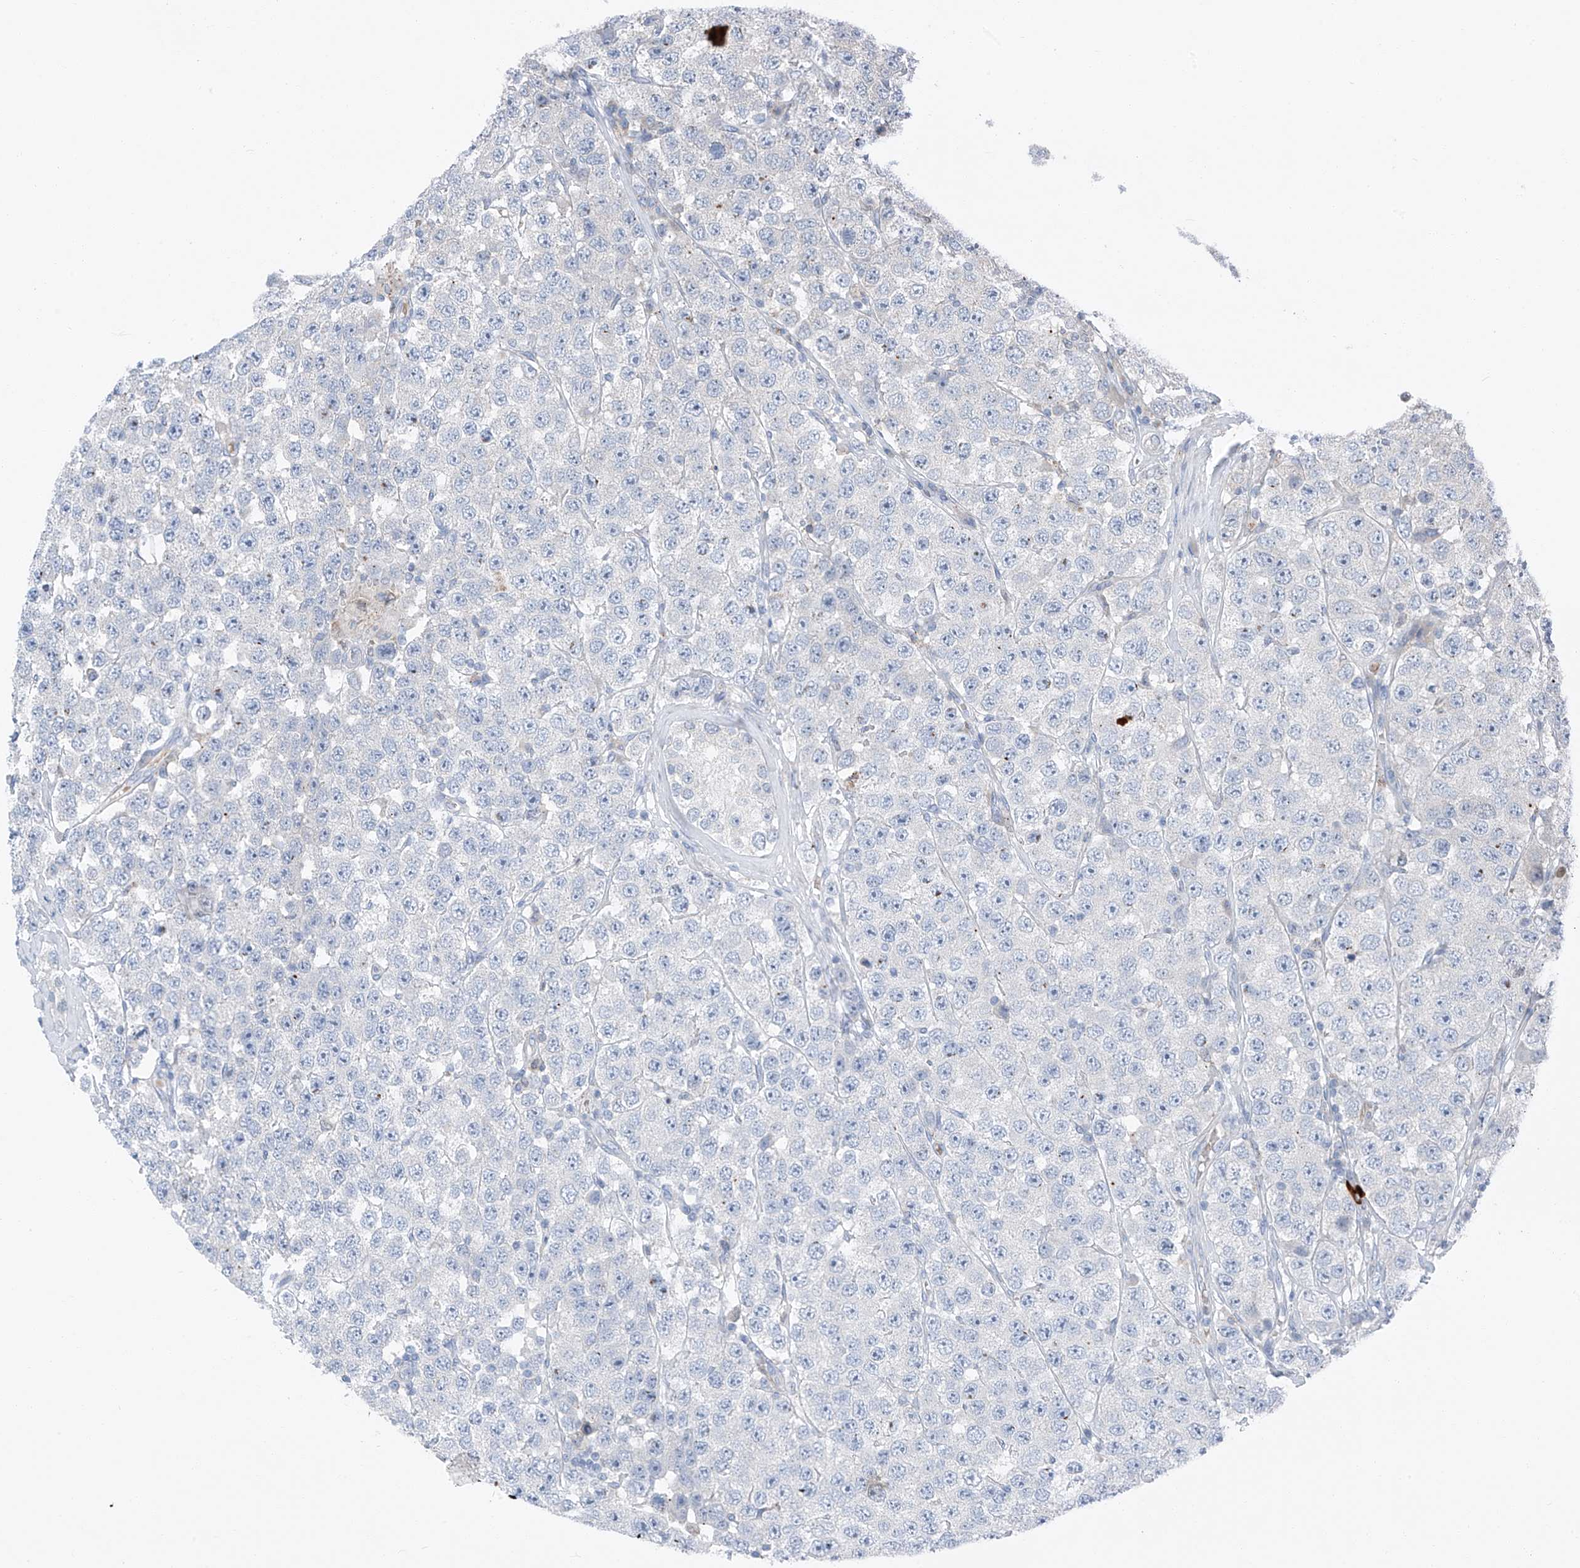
{"staining": {"intensity": "negative", "quantity": "none", "location": "none"}, "tissue": "testis cancer", "cell_type": "Tumor cells", "image_type": "cancer", "snomed": [{"axis": "morphology", "description": "Seminoma, NOS"}, {"axis": "topography", "description": "Testis"}], "caption": "Tumor cells show no significant protein staining in testis cancer (seminoma). (Brightfield microscopy of DAB (3,3'-diaminobenzidine) immunohistochemistry (IHC) at high magnification).", "gene": "CHMP2B", "patient": {"sex": "male", "age": 28}}